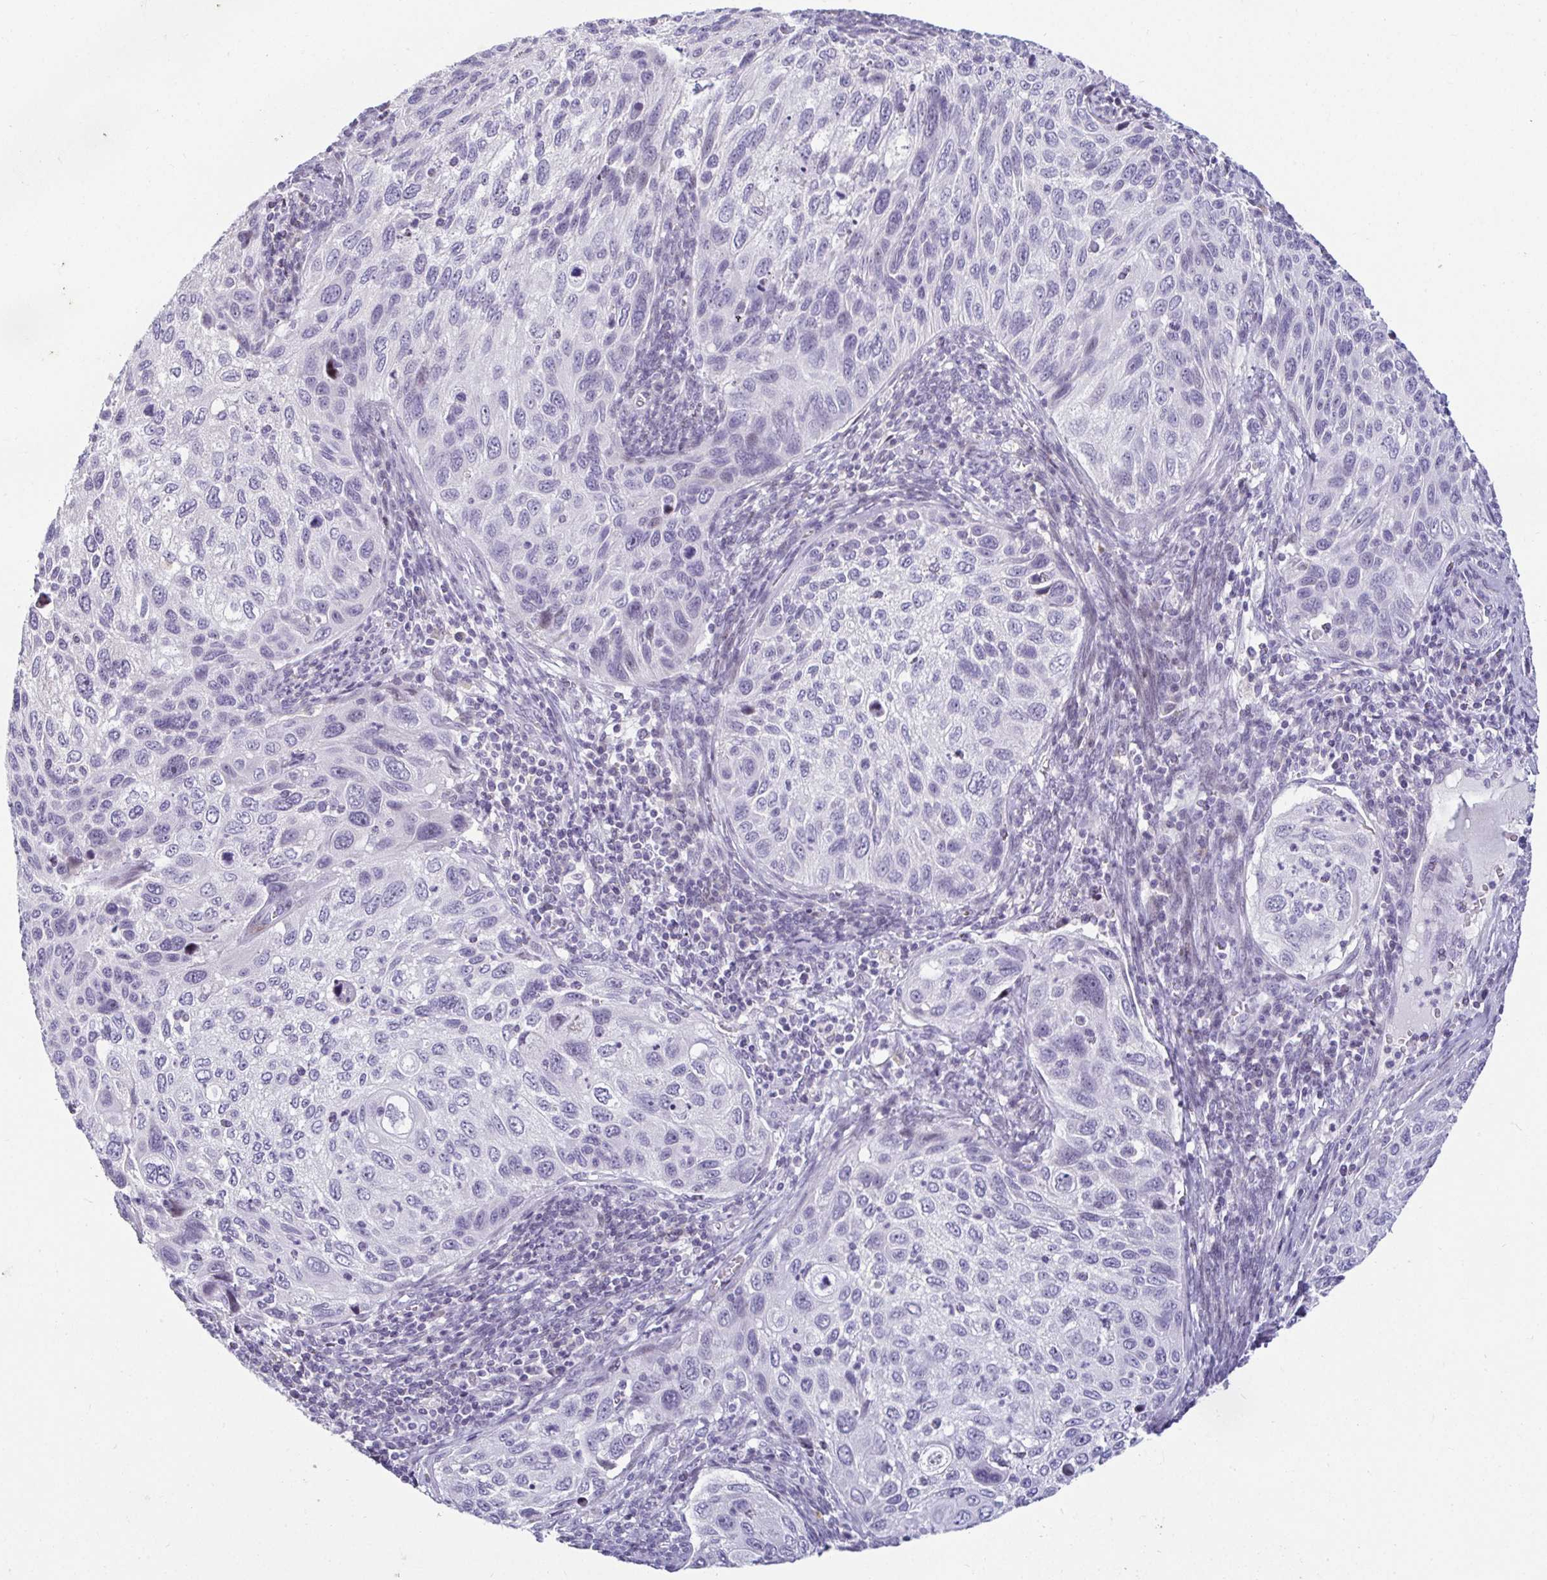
{"staining": {"intensity": "negative", "quantity": "none", "location": "none"}, "tissue": "cervical cancer", "cell_type": "Tumor cells", "image_type": "cancer", "snomed": [{"axis": "morphology", "description": "Squamous cell carcinoma, NOS"}, {"axis": "topography", "description": "Cervix"}], "caption": "High magnification brightfield microscopy of cervical cancer stained with DAB (brown) and counterstained with hematoxylin (blue): tumor cells show no significant expression.", "gene": "CR2", "patient": {"sex": "female", "age": 70}}